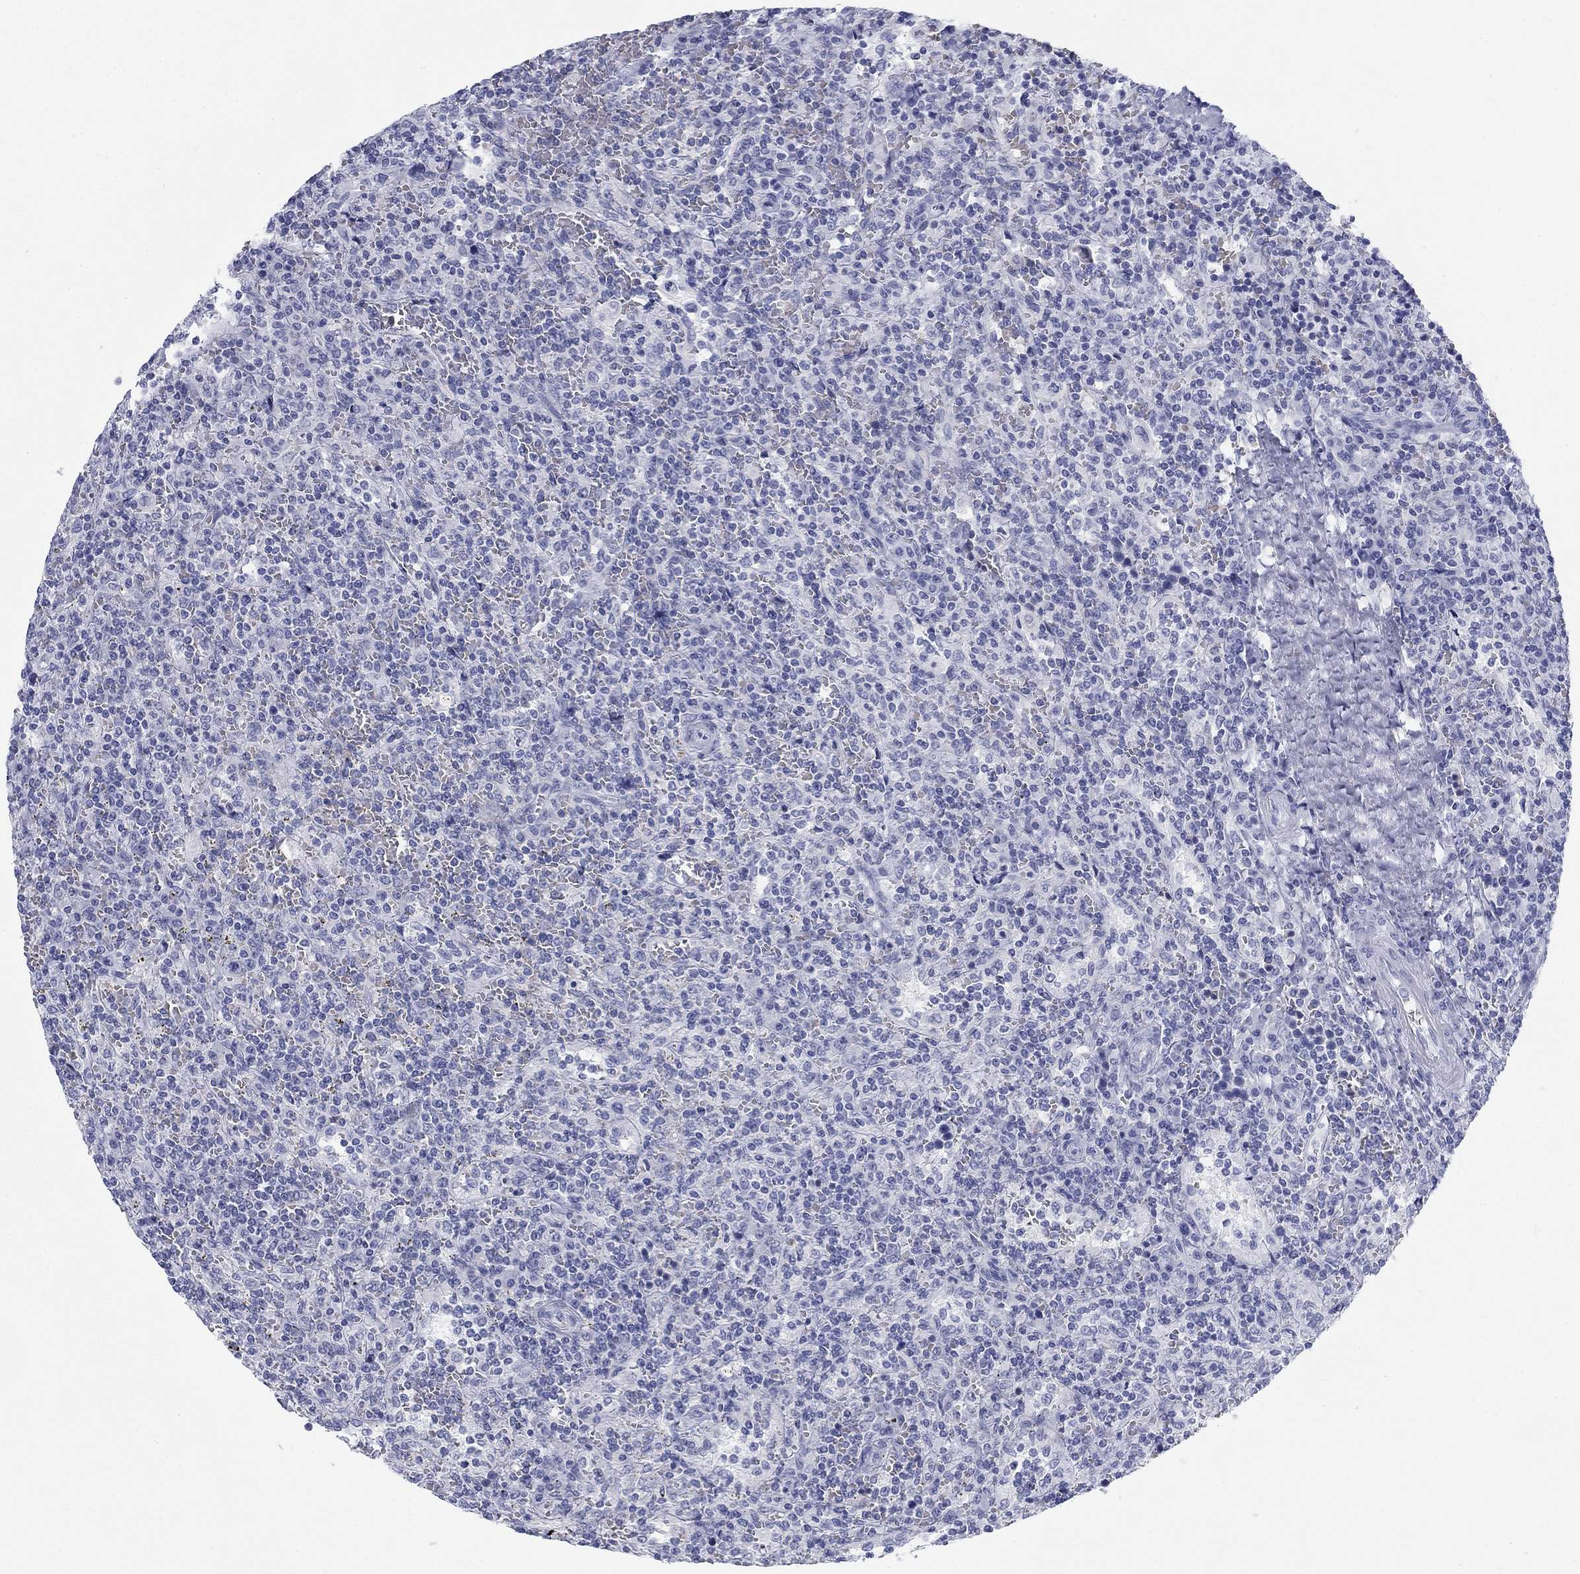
{"staining": {"intensity": "negative", "quantity": "none", "location": "none"}, "tissue": "lymphoma", "cell_type": "Tumor cells", "image_type": "cancer", "snomed": [{"axis": "morphology", "description": "Malignant lymphoma, non-Hodgkin's type, Low grade"}, {"axis": "topography", "description": "Spleen"}], "caption": "Lymphoma was stained to show a protein in brown. There is no significant positivity in tumor cells. Nuclei are stained in blue.", "gene": "CALB1", "patient": {"sex": "male", "age": 62}}